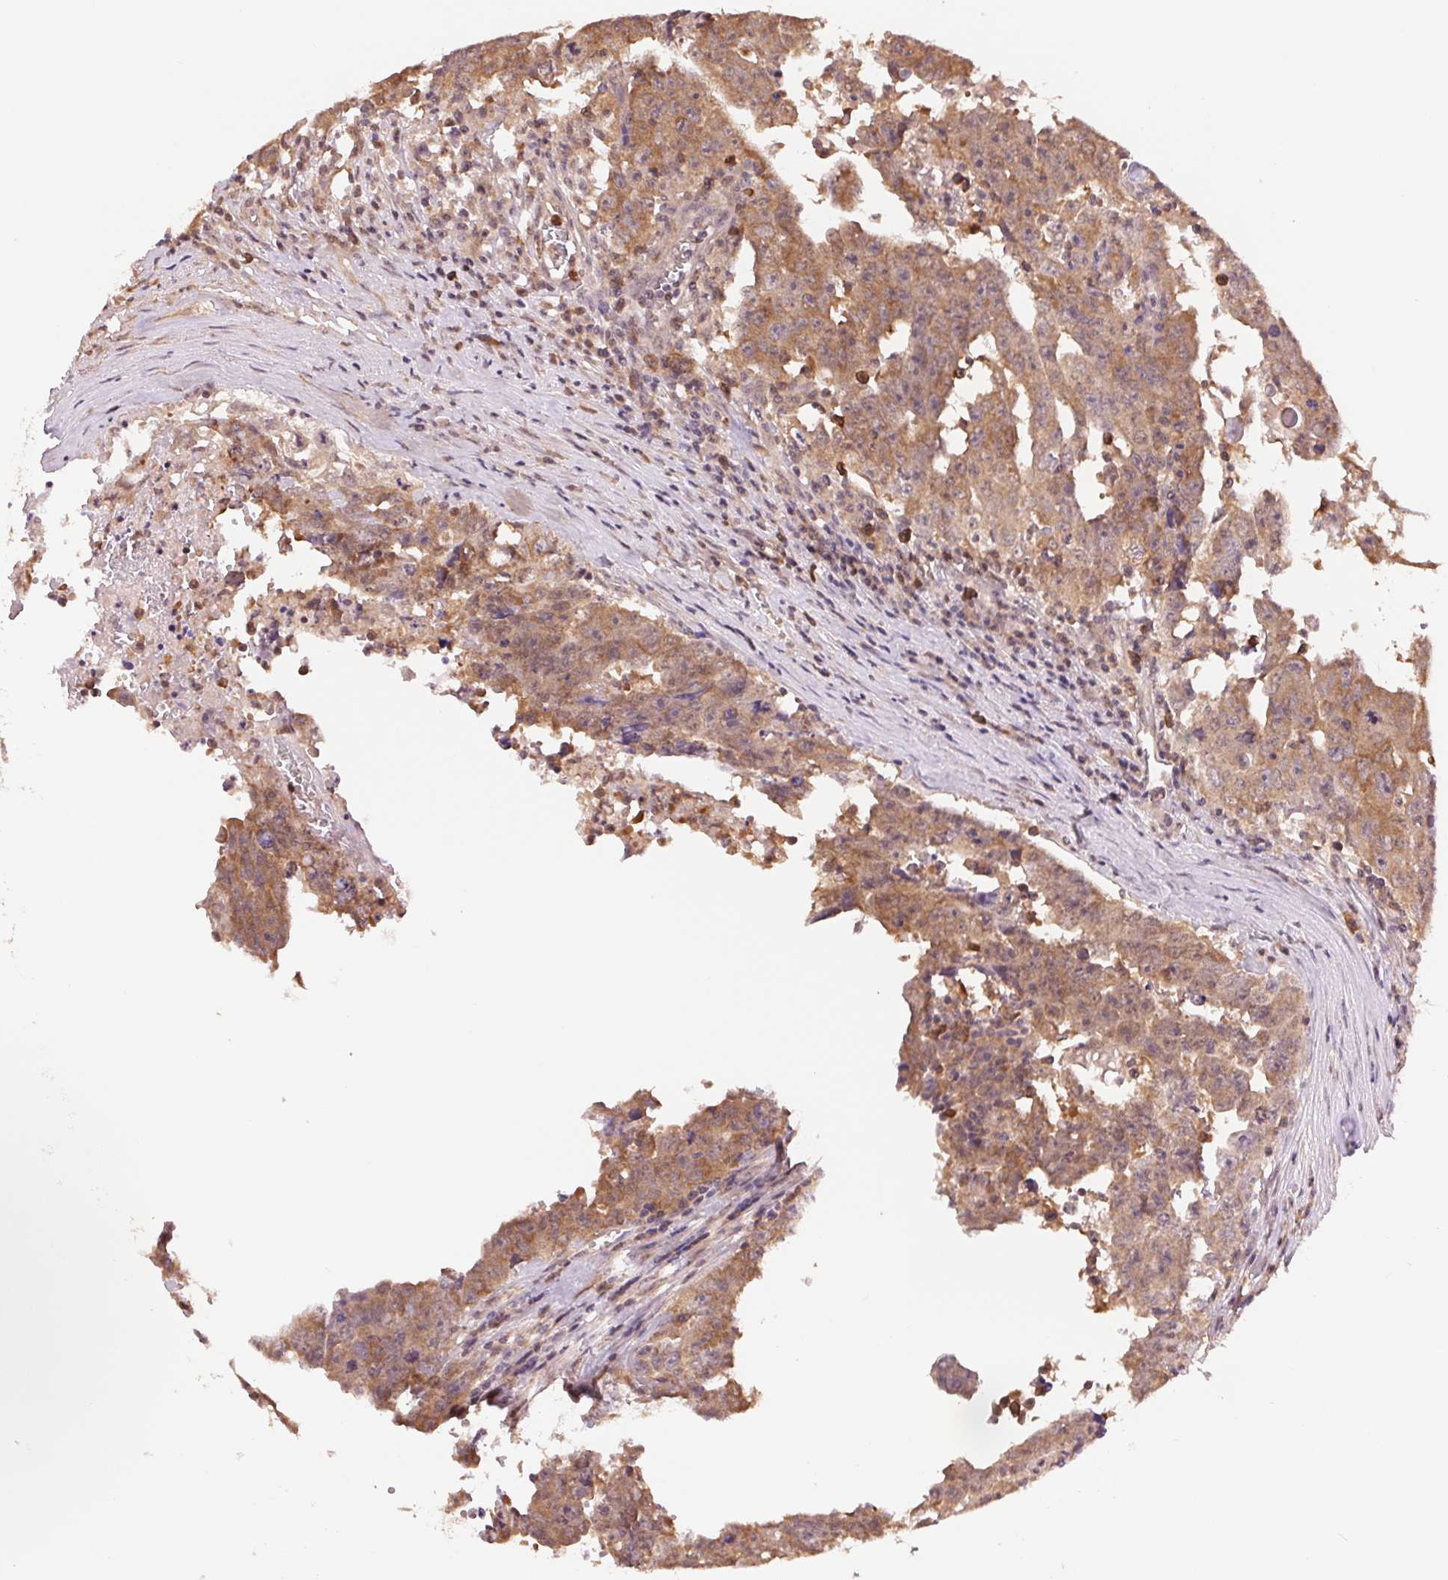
{"staining": {"intensity": "moderate", "quantity": ">75%", "location": "cytoplasmic/membranous"}, "tissue": "testis cancer", "cell_type": "Tumor cells", "image_type": "cancer", "snomed": [{"axis": "morphology", "description": "Carcinoma, Embryonal, NOS"}, {"axis": "topography", "description": "Testis"}], "caption": "Immunohistochemical staining of human testis embryonal carcinoma displays moderate cytoplasmic/membranous protein expression in about >75% of tumor cells. (brown staining indicates protein expression, while blue staining denotes nuclei).", "gene": "CDC123", "patient": {"sex": "male", "age": 22}}